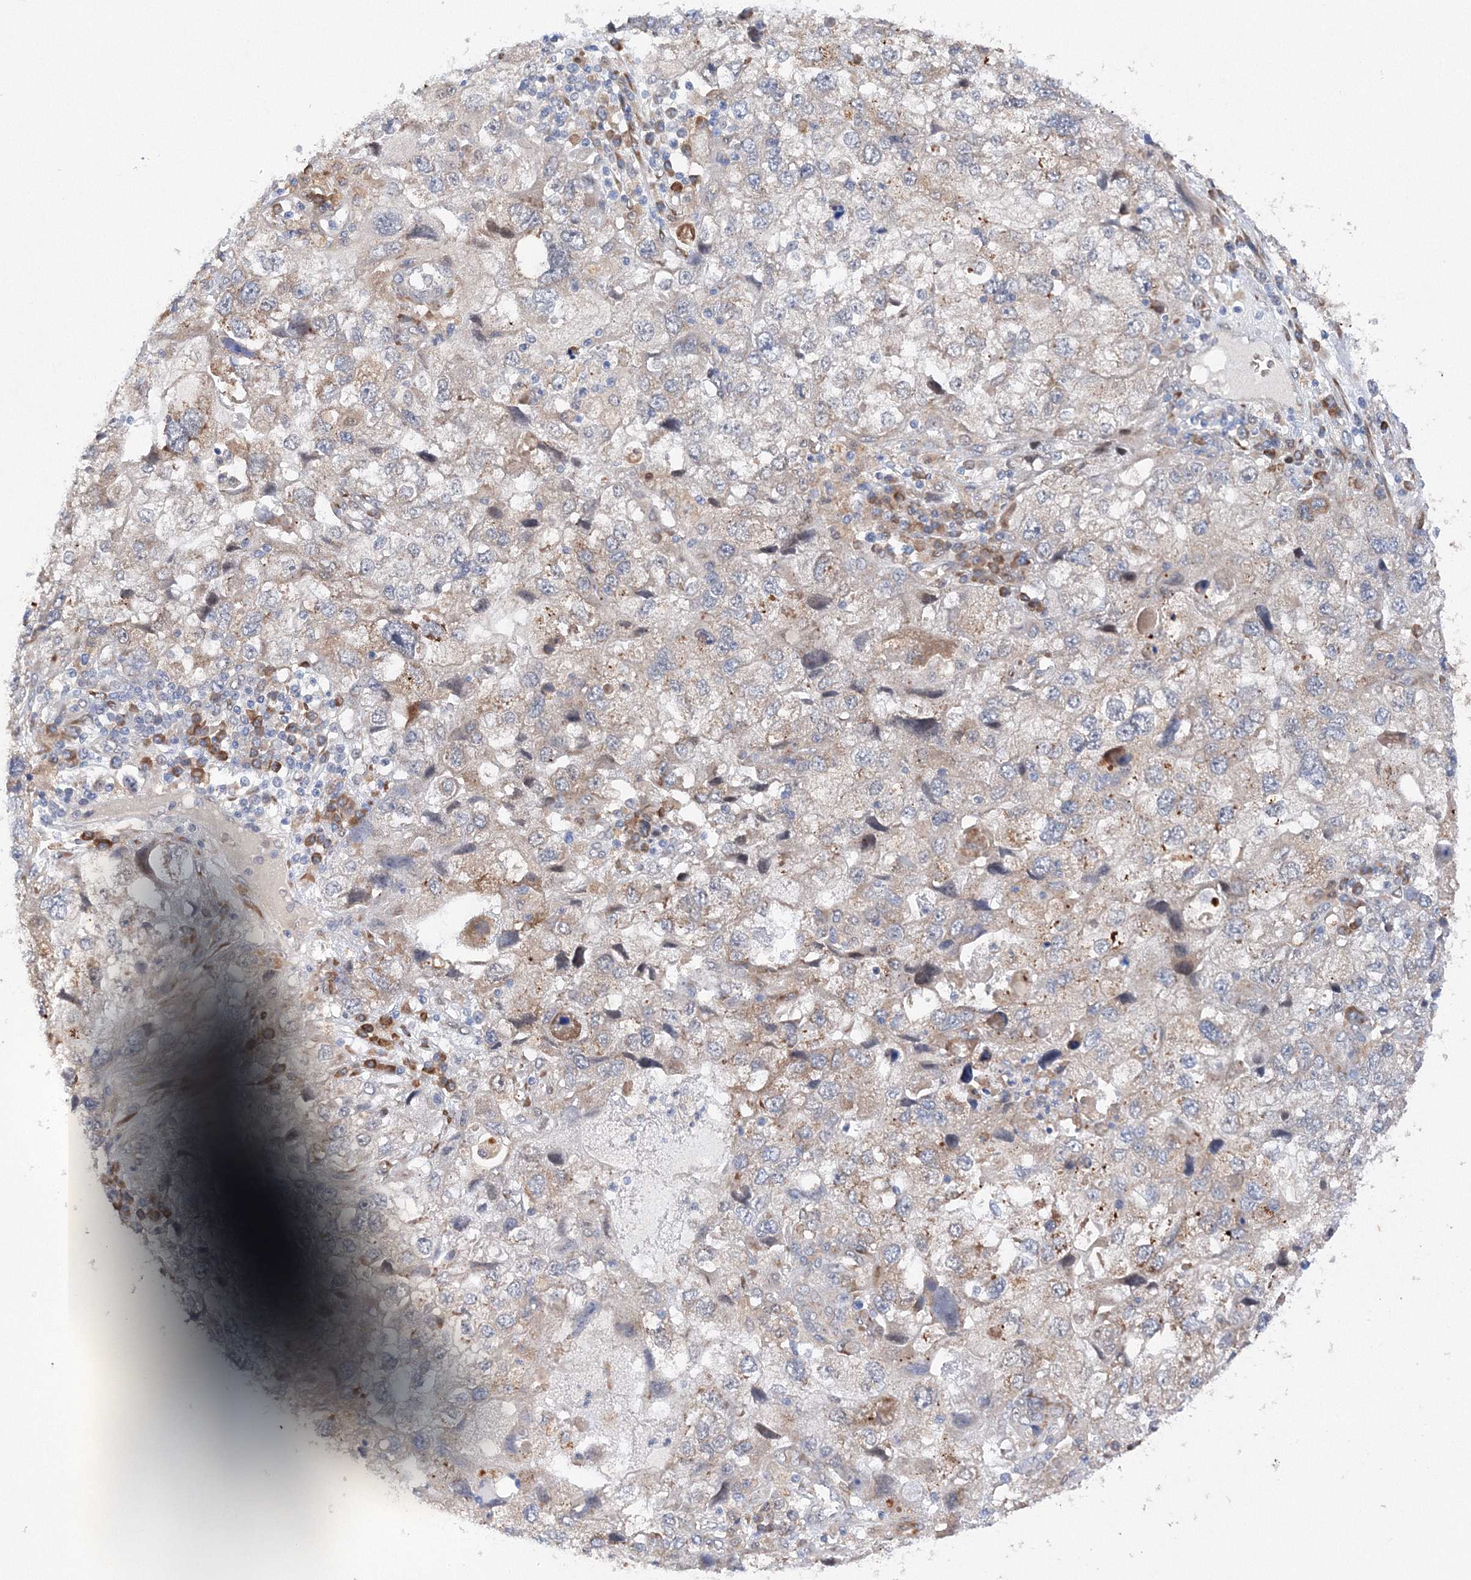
{"staining": {"intensity": "weak", "quantity": "<25%", "location": "cytoplasmic/membranous"}, "tissue": "endometrial cancer", "cell_type": "Tumor cells", "image_type": "cancer", "snomed": [{"axis": "morphology", "description": "Adenocarcinoma, NOS"}, {"axis": "topography", "description": "Endometrium"}], "caption": "The immunohistochemistry image has no significant staining in tumor cells of endometrial adenocarcinoma tissue.", "gene": "DIS3L2", "patient": {"sex": "female", "age": 49}}